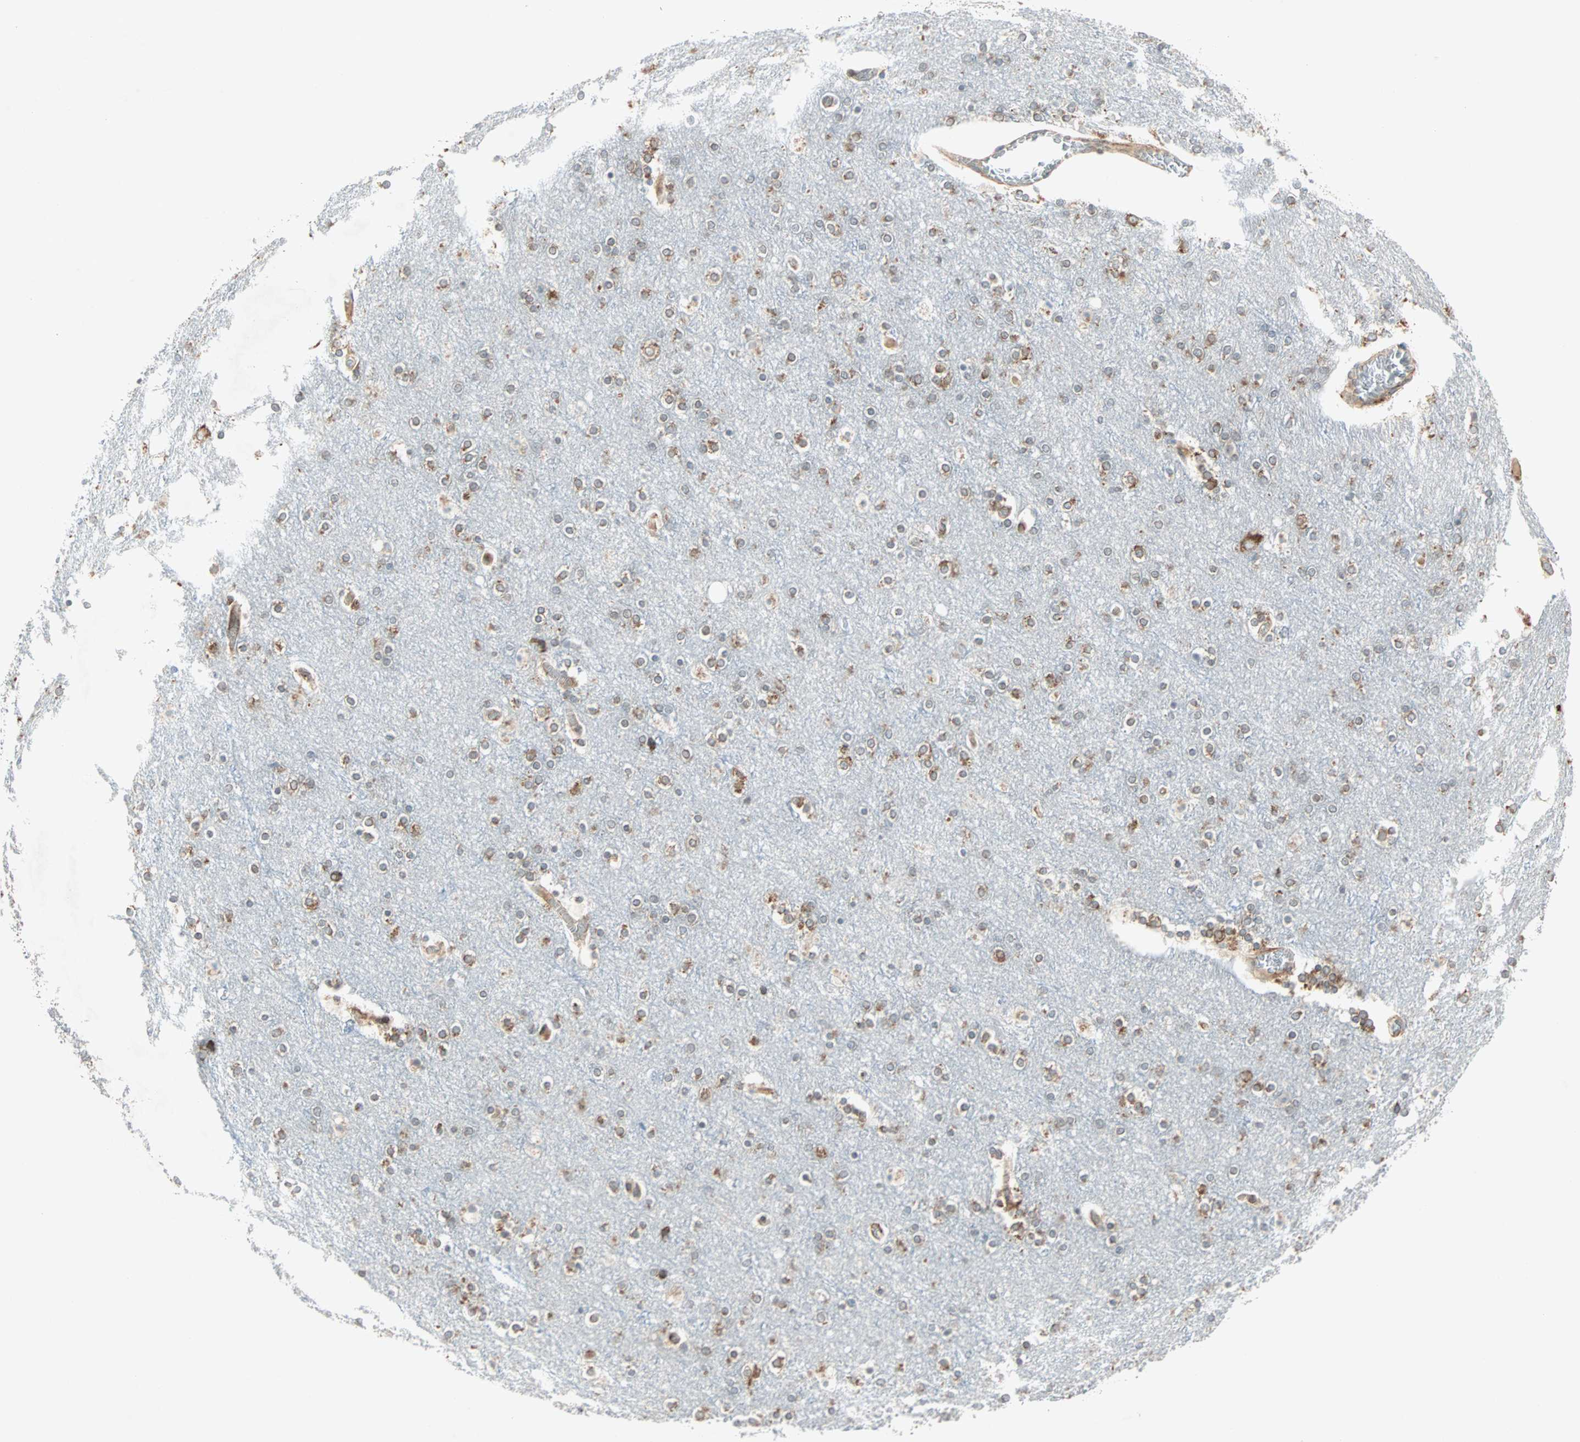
{"staining": {"intensity": "weak", "quantity": "25%-75%", "location": "cytoplasmic/membranous"}, "tissue": "cerebral cortex", "cell_type": "Endothelial cells", "image_type": "normal", "snomed": [{"axis": "morphology", "description": "Normal tissue, NOS"}, {"axis": "topography", "description": "Cerebral cortex"}], "caption": "Benign cerebral cortex was stained to show a protein in brown. There is low levels of weak cytoplasmic/membranous positivity in about 25%-75% of endothelial cells. Nuclei are stained in blue.", "gene": "ZNF37A", "patient": {"sex": "female", "age": 54}}